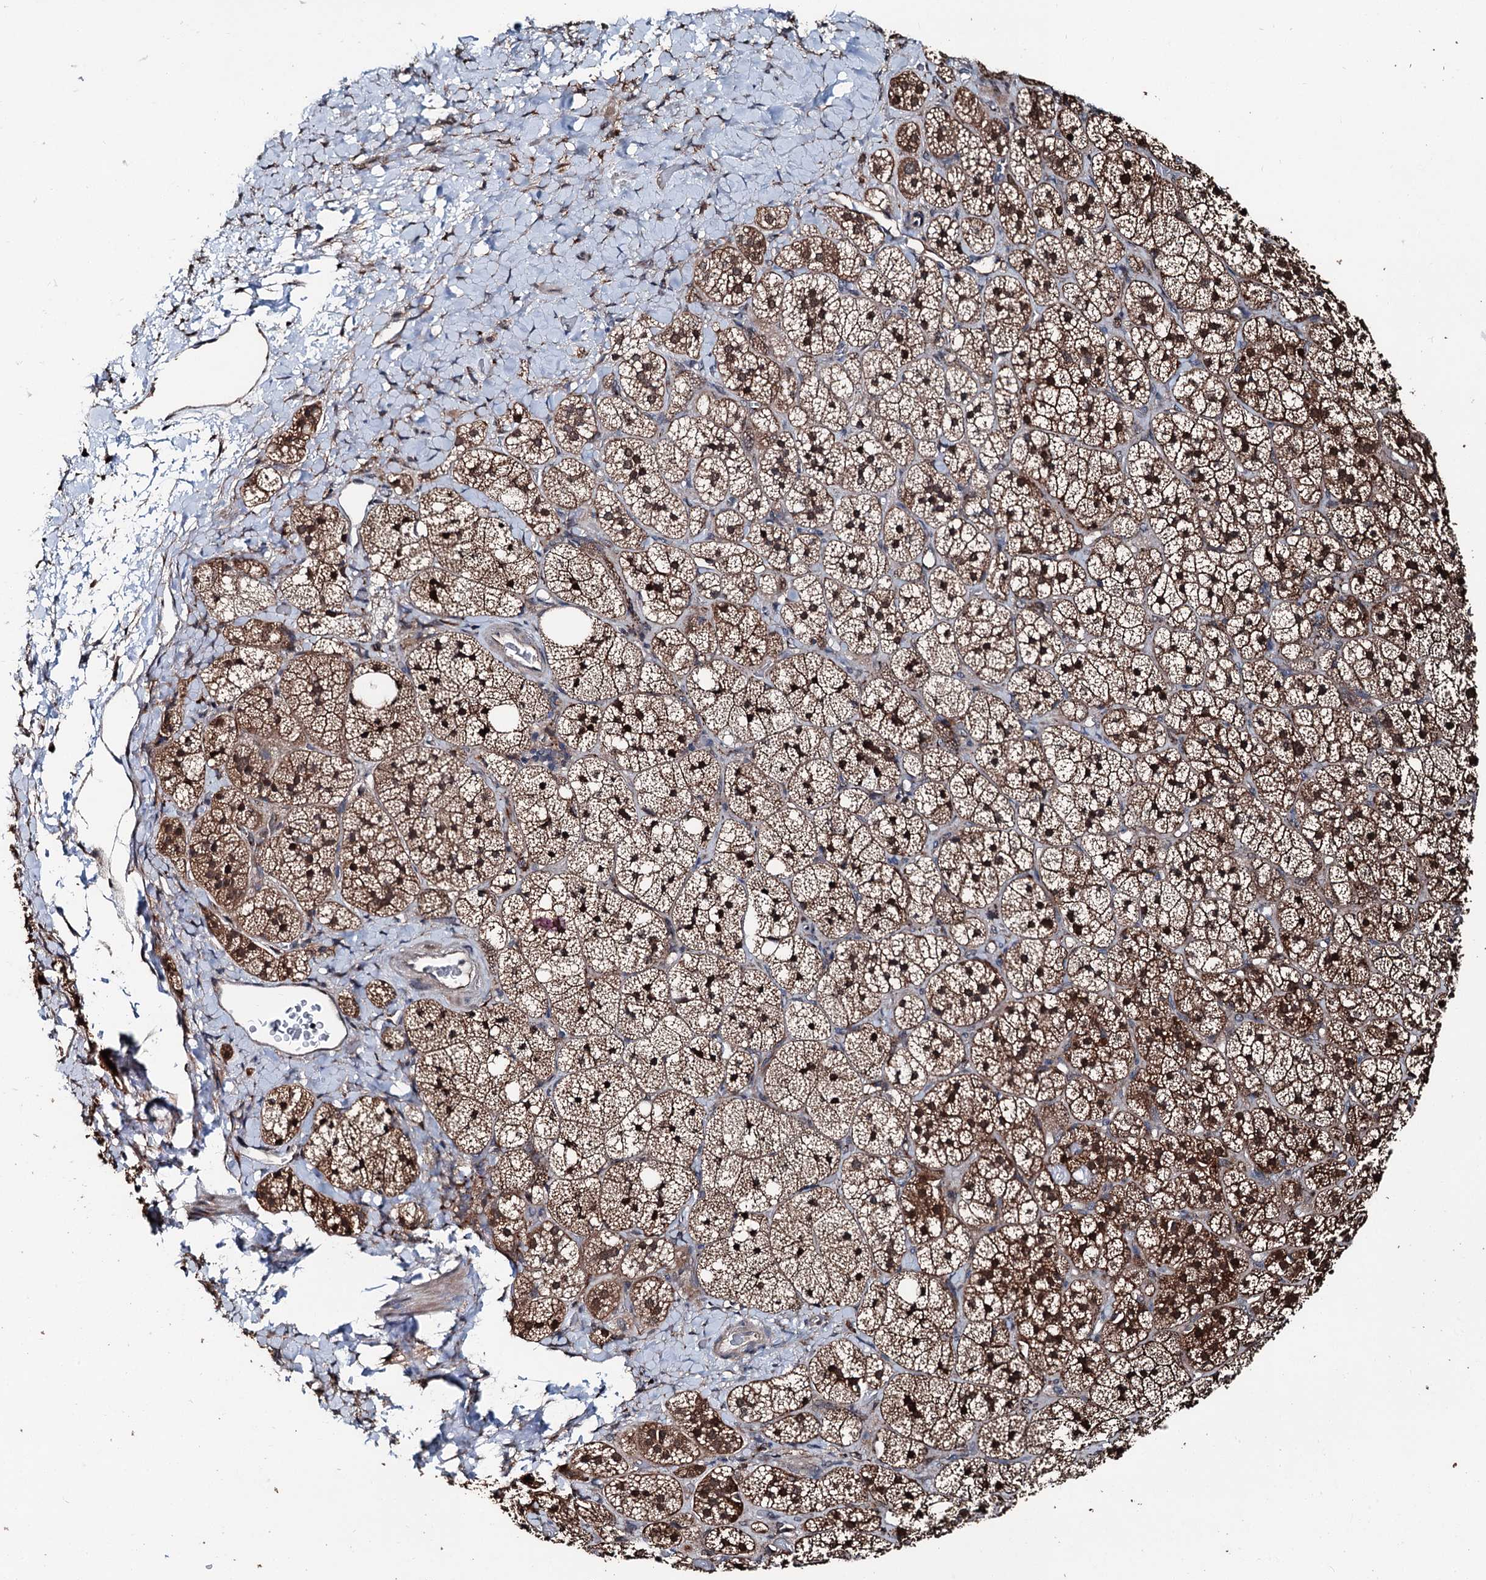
{"staining": {"intensity": "strong", "quantity": ">75%", "location": "cytoplasmic/membranous"}, "tissue": "adrenal gland", "cell_type": "Glandular cells", "image_type": "normal", "snomed": [{"axis": "morphology", "description": "Normal tissue, NOS"}, {"axis": "topography", "description": "Adrenal gland"}], "caption": "An immunohistochemistry (IHC) image of benign tissue is shown. Protein staining in brown shows strong cytoplasmic/membranous positivity in adrenal gland within glandular cells.", "gene": "PSMD13", "patient": {"sex": "male", "age": 61}}